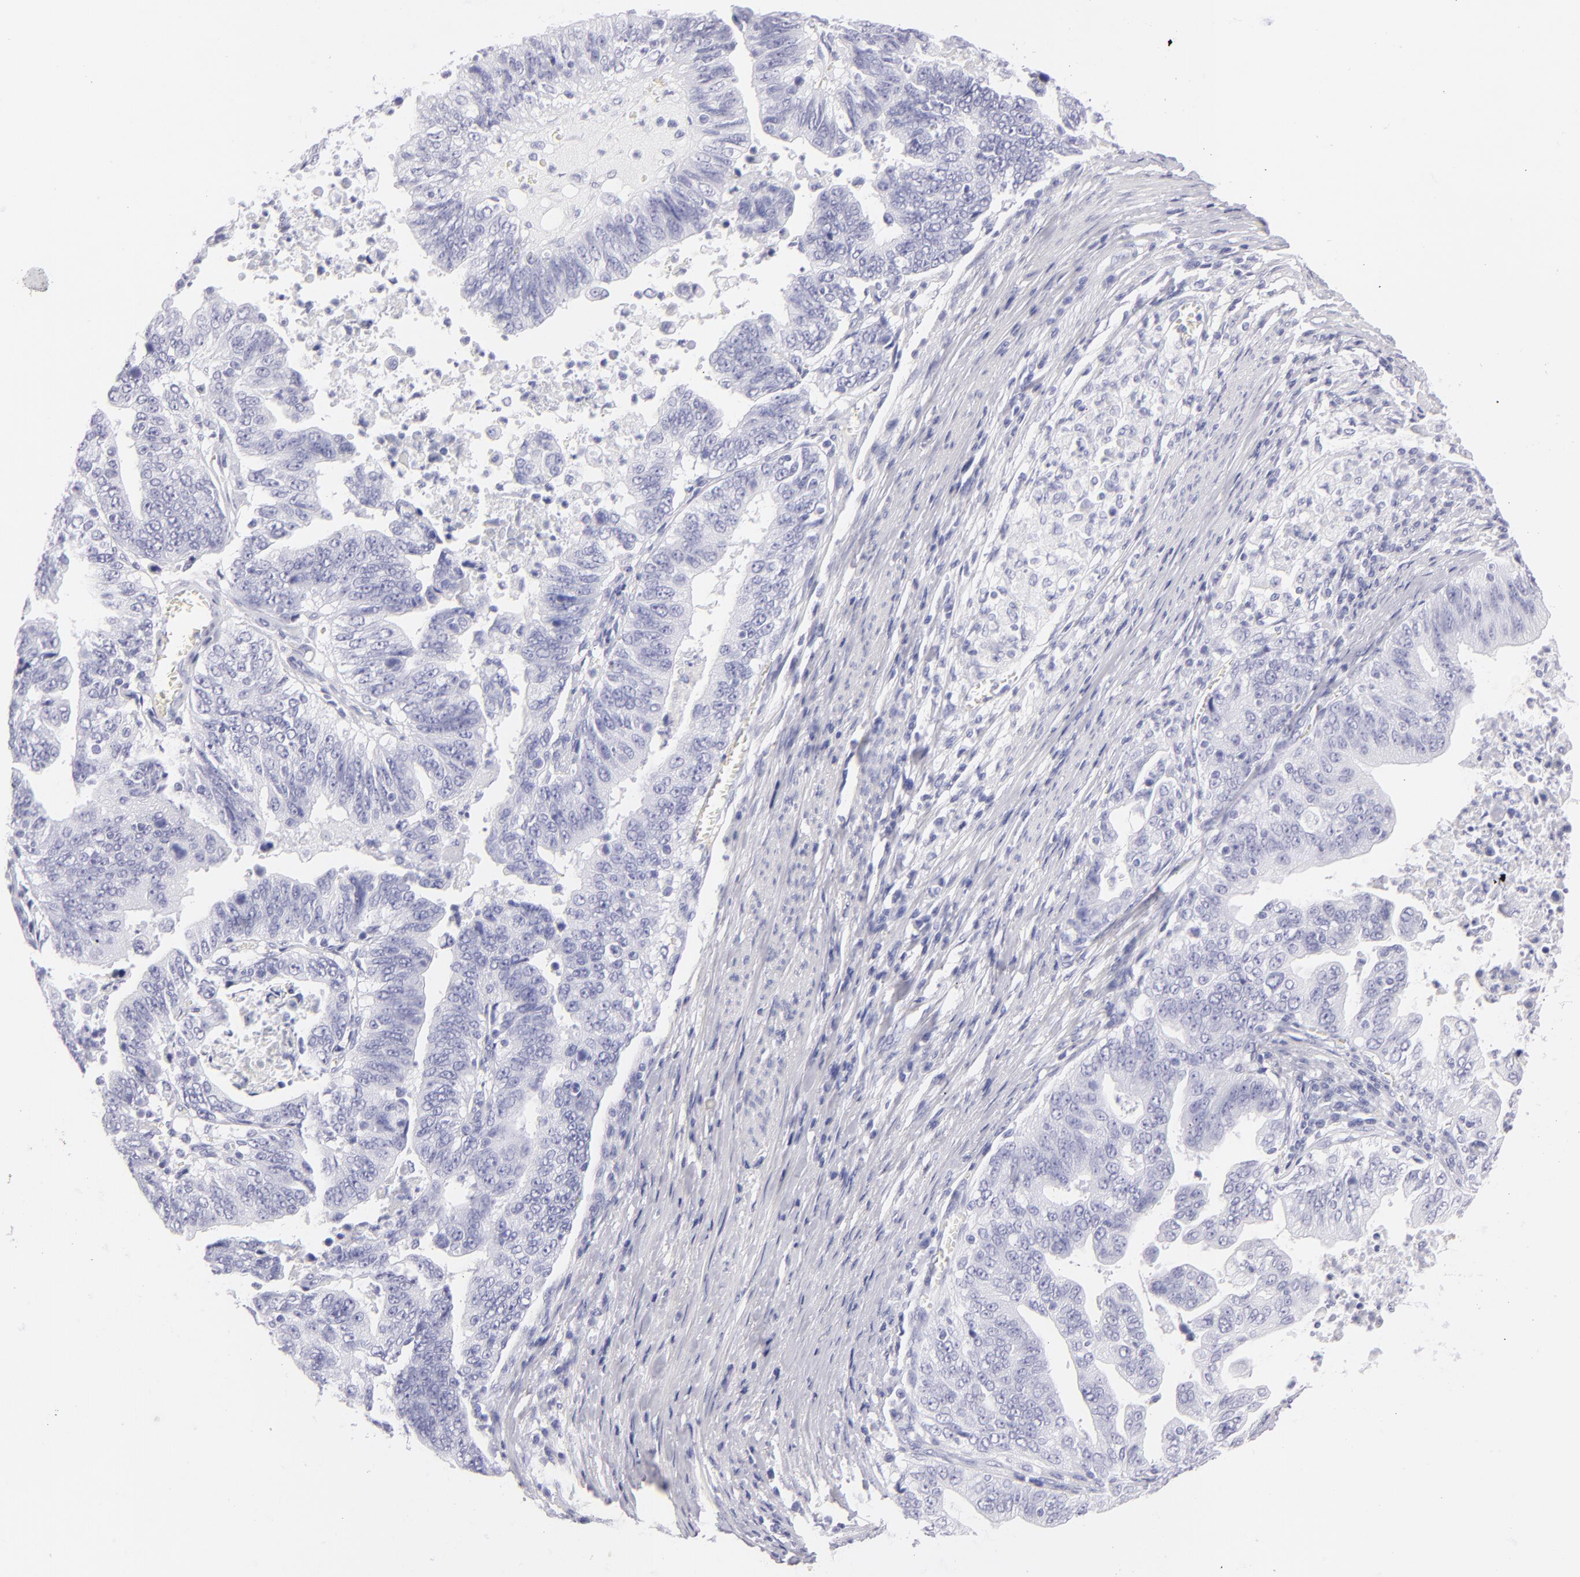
{"staining": {"intensity": "negative", "quantity": "none", "location": "none"}, "tissue": "stomach cancer", "cell_type": "Tumor cells", "image_type": "cancer", "snomed": [{"axis": "morphology", "description": "Adenocarcinoma, NOS"}, {"axis": "topography", "description": "Stomach, upper"}], "caption": "Tumor cells show no significant positivity in stomach cancer (adenocarcinoma).", "gene": "PVALB", "patient": {"sex": "female", "age": 50}}